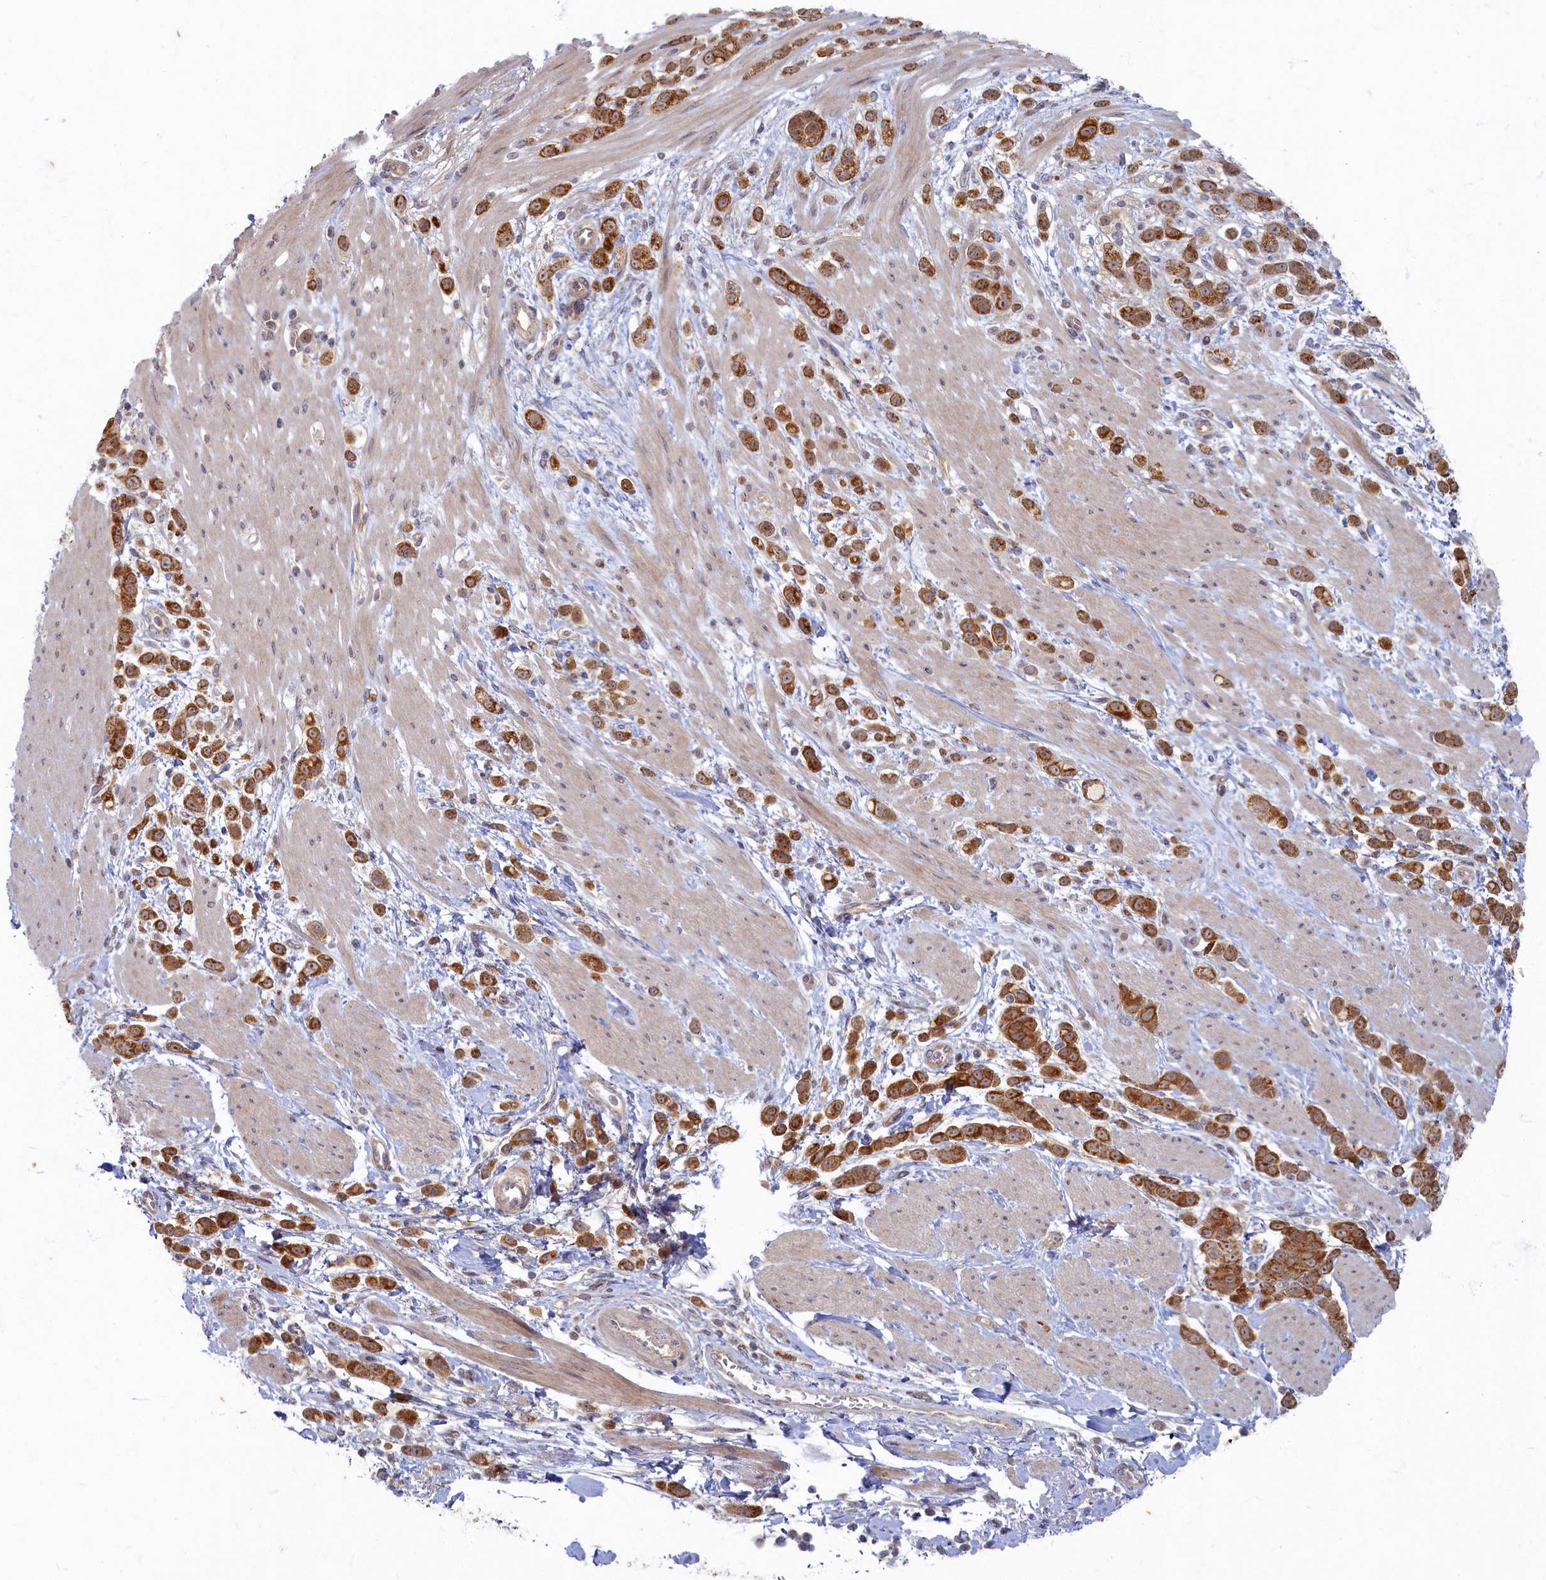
{"staining": {"intensity": "strong", "quantity": ">75%", "location": "cytoplasmic/membranous"}, "tissue": "pancreatic cancer", "cell_type": "Tumor cells", "image_type": "cancer", "snomed": [{"axis": "morphology", "description": "Normal tissue, NOS"}, {"axis": "morphology", "description": "Adenocarcinoma, NOS"}, {"axis": "topography", "description": "Pancreas"}], "caption": "This is an image of IHC staining of pancreatic adenocarcinoma, which shows strong positivity in the cytoplasmic/membranous of tumor cells.", "gene": "WDR59", "patient": {"sex": "female", "age": 64}}